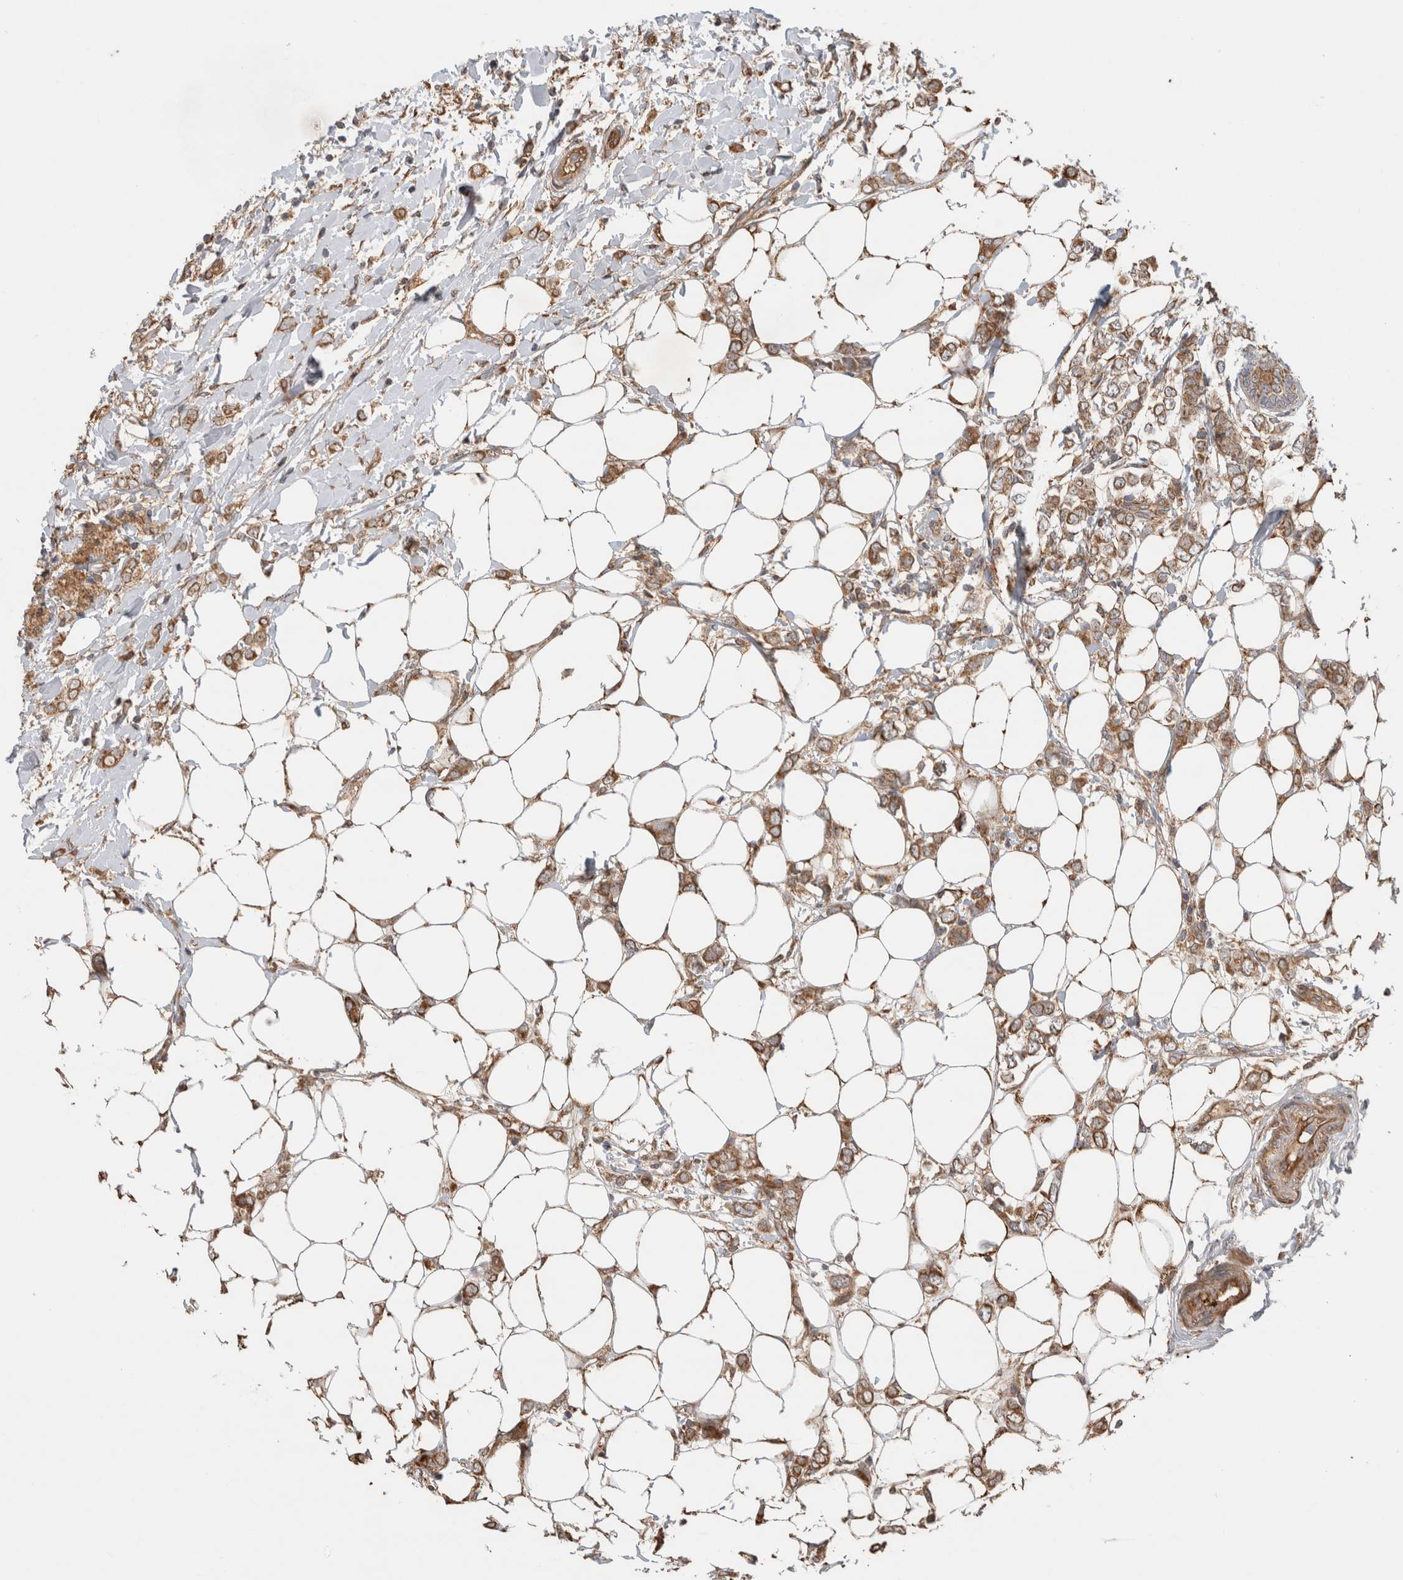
{"staining": {"intensity": "moderate", "quantity": ">75%", "location": "cytoplasmic/membranous"}, "tissue": "breast cancer", "cell_type": "Tumor cells", "image_type": "cancer", "snomed": [{"axis": "morphology", "description": "Normal tissue, NOS"}, {"axis": "morphology", "description": "Lobular carcinoma"}, {"axis": "topography", "description": "Breast"}], "caption": "IHC of breast cancer reveals medium levels of moderate cytoplasmic/membranous staining in about >75% of tumor cells.", "gene": "TUBD1", "patient": {"sex": "female", "age": 47}}